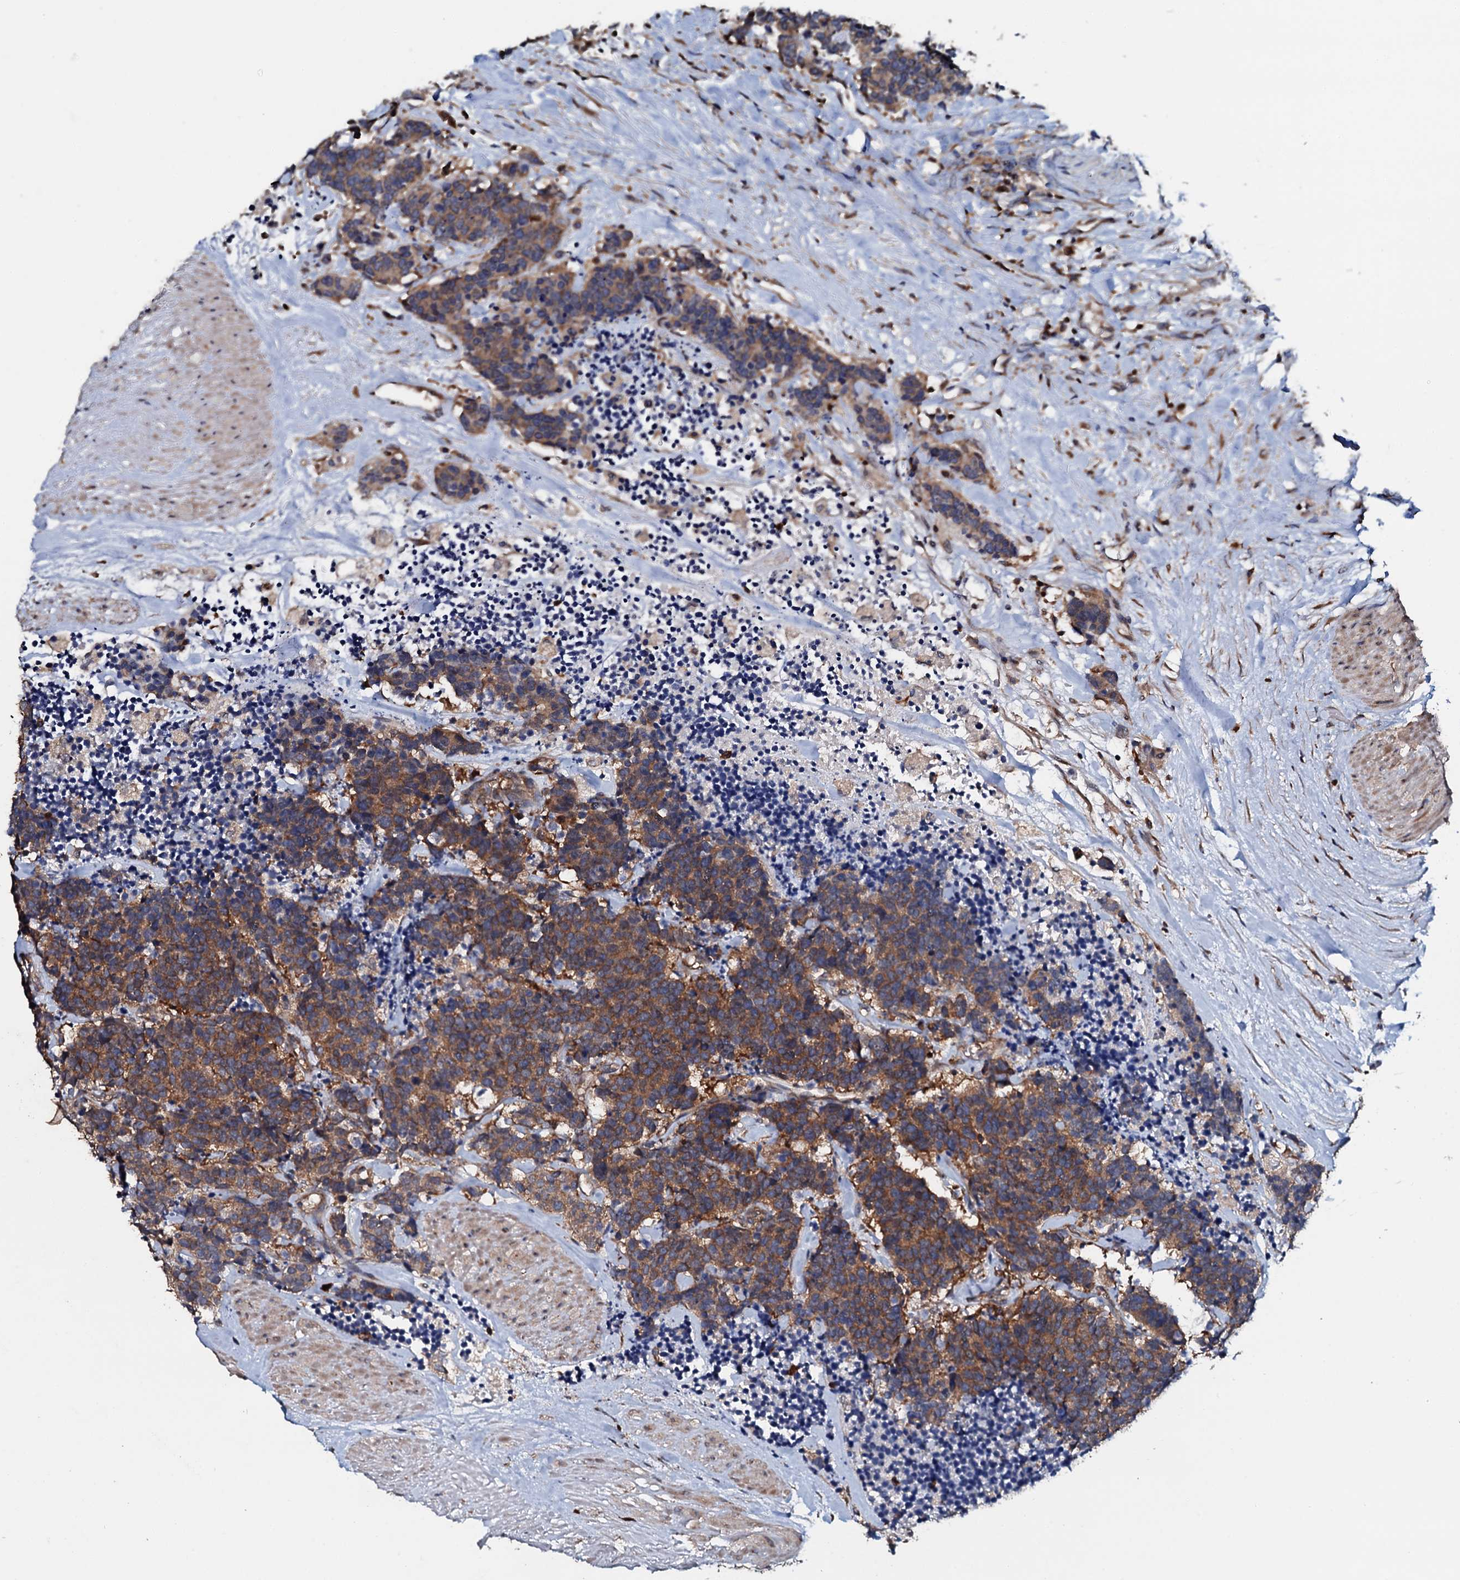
{"staining": {"intensity": "strong", "quantity": ">75%", "location": "cytoplasmic/membranous"}, "tissue": "carcinoid", "cell_type": "Tumor cells", "image_type": "cancer", "snomed": [{"axis": "morphology", "description": "Carcinoma, NOS"}, {"axis": "morphology", "description": "Carcinoid, malignant, NOS"}, {"axis": "topography", "description": "Urinary bladder"}], "caption": "Carcinoid stained with DAB (3,3'-diaminobenzidine) IHC displays high levels of strong cytoplasmic/membranous staining in about >75% of tumor cells.", "gene": "GRK2", "patient": {"sex": "male", "age": 57}}